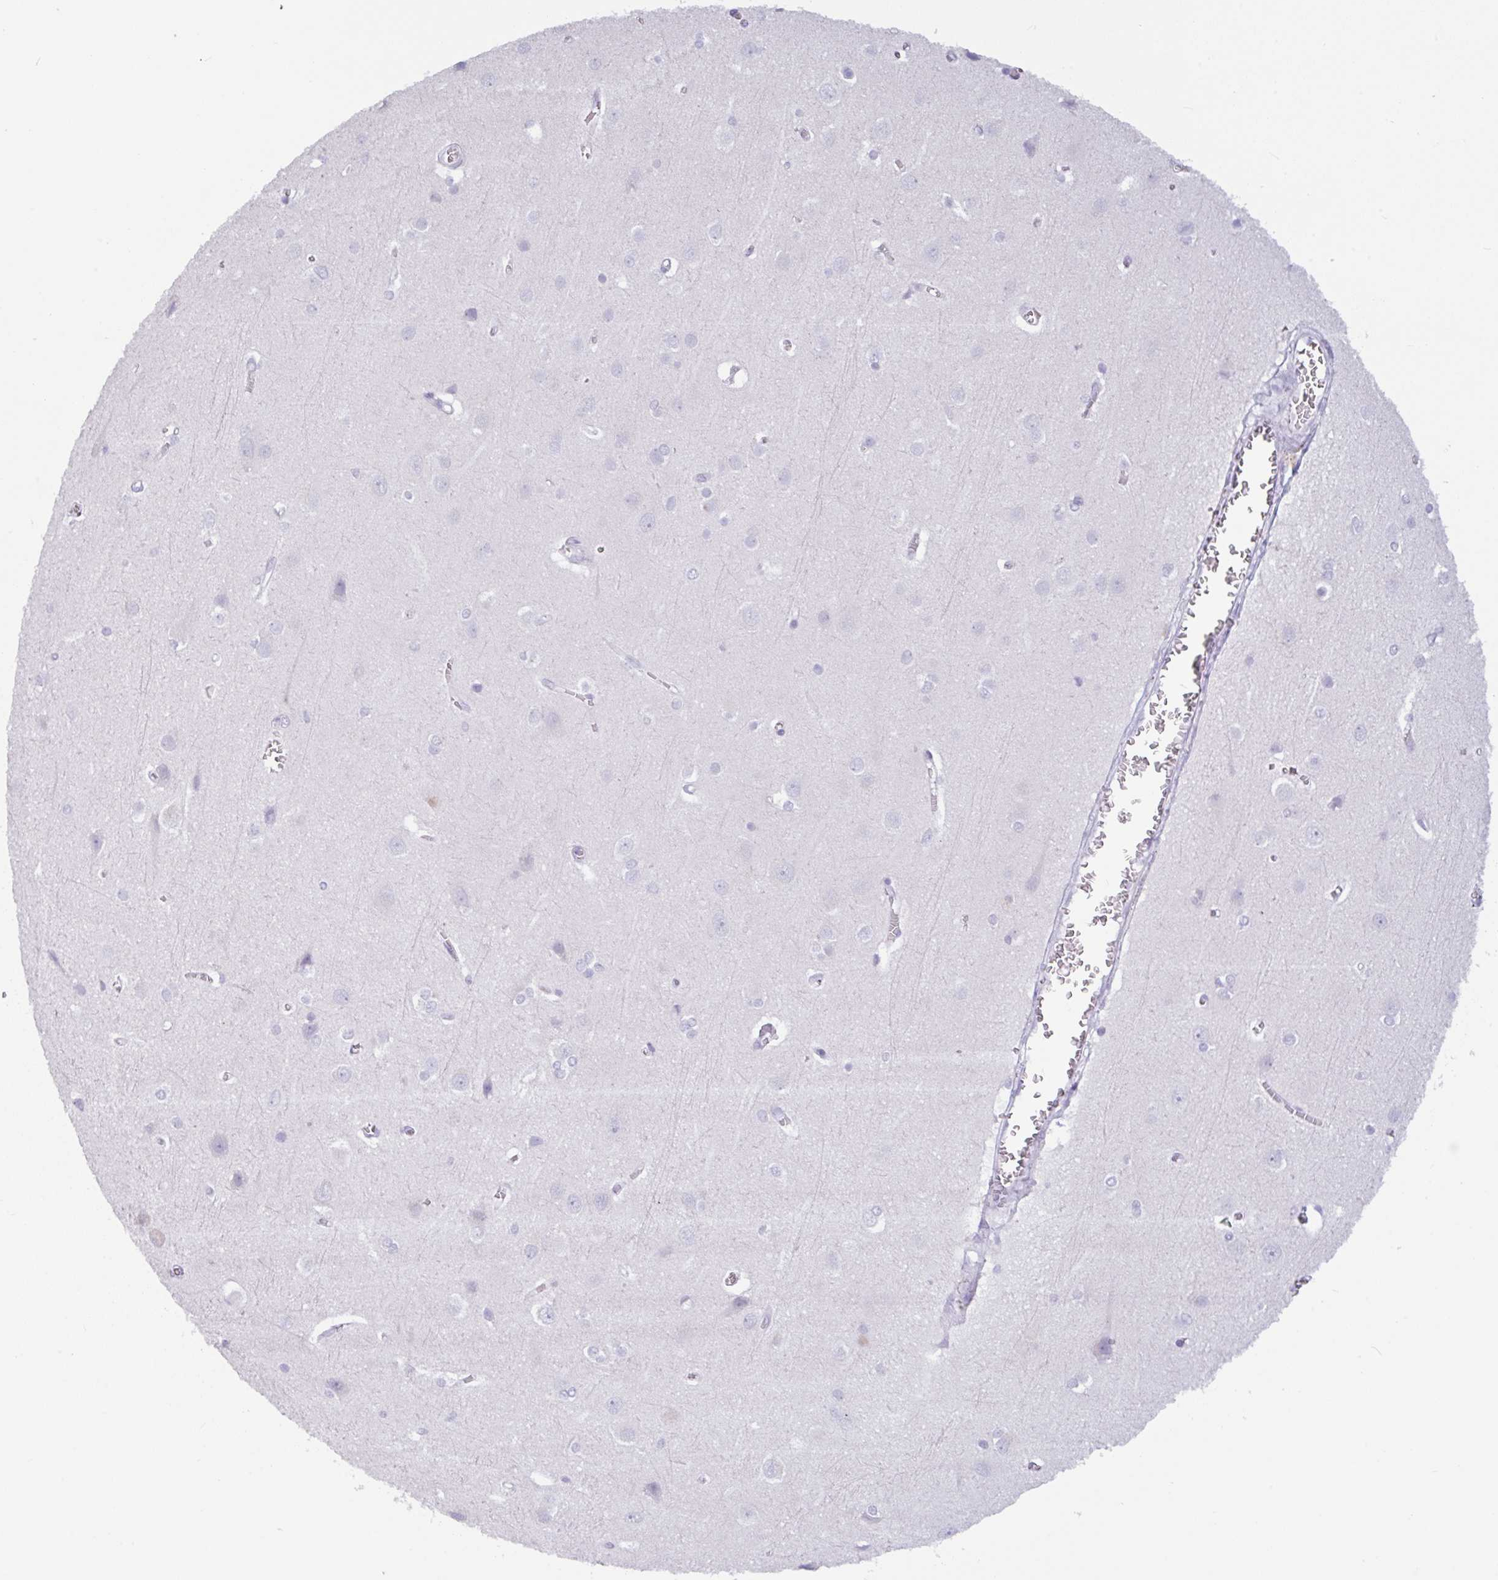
{"staining": {"intensity": "negative", "quantity": "none", "location": "none"}, "tissue": "cerebral cortex", "cell_type": "Endothelial cells", "image_type": "normal", "snomed": [{"axis": "morphology", "description": "Normal tissue, NOS"}, {"axis": "topography", "description": "Cerebral cortex"}], "caption": "An image of cerebral cortex stained for a protein shows no brown staining in endothelial cells.", "gene": "CTSE", "patient": {"sex": "male", "age": 37}}